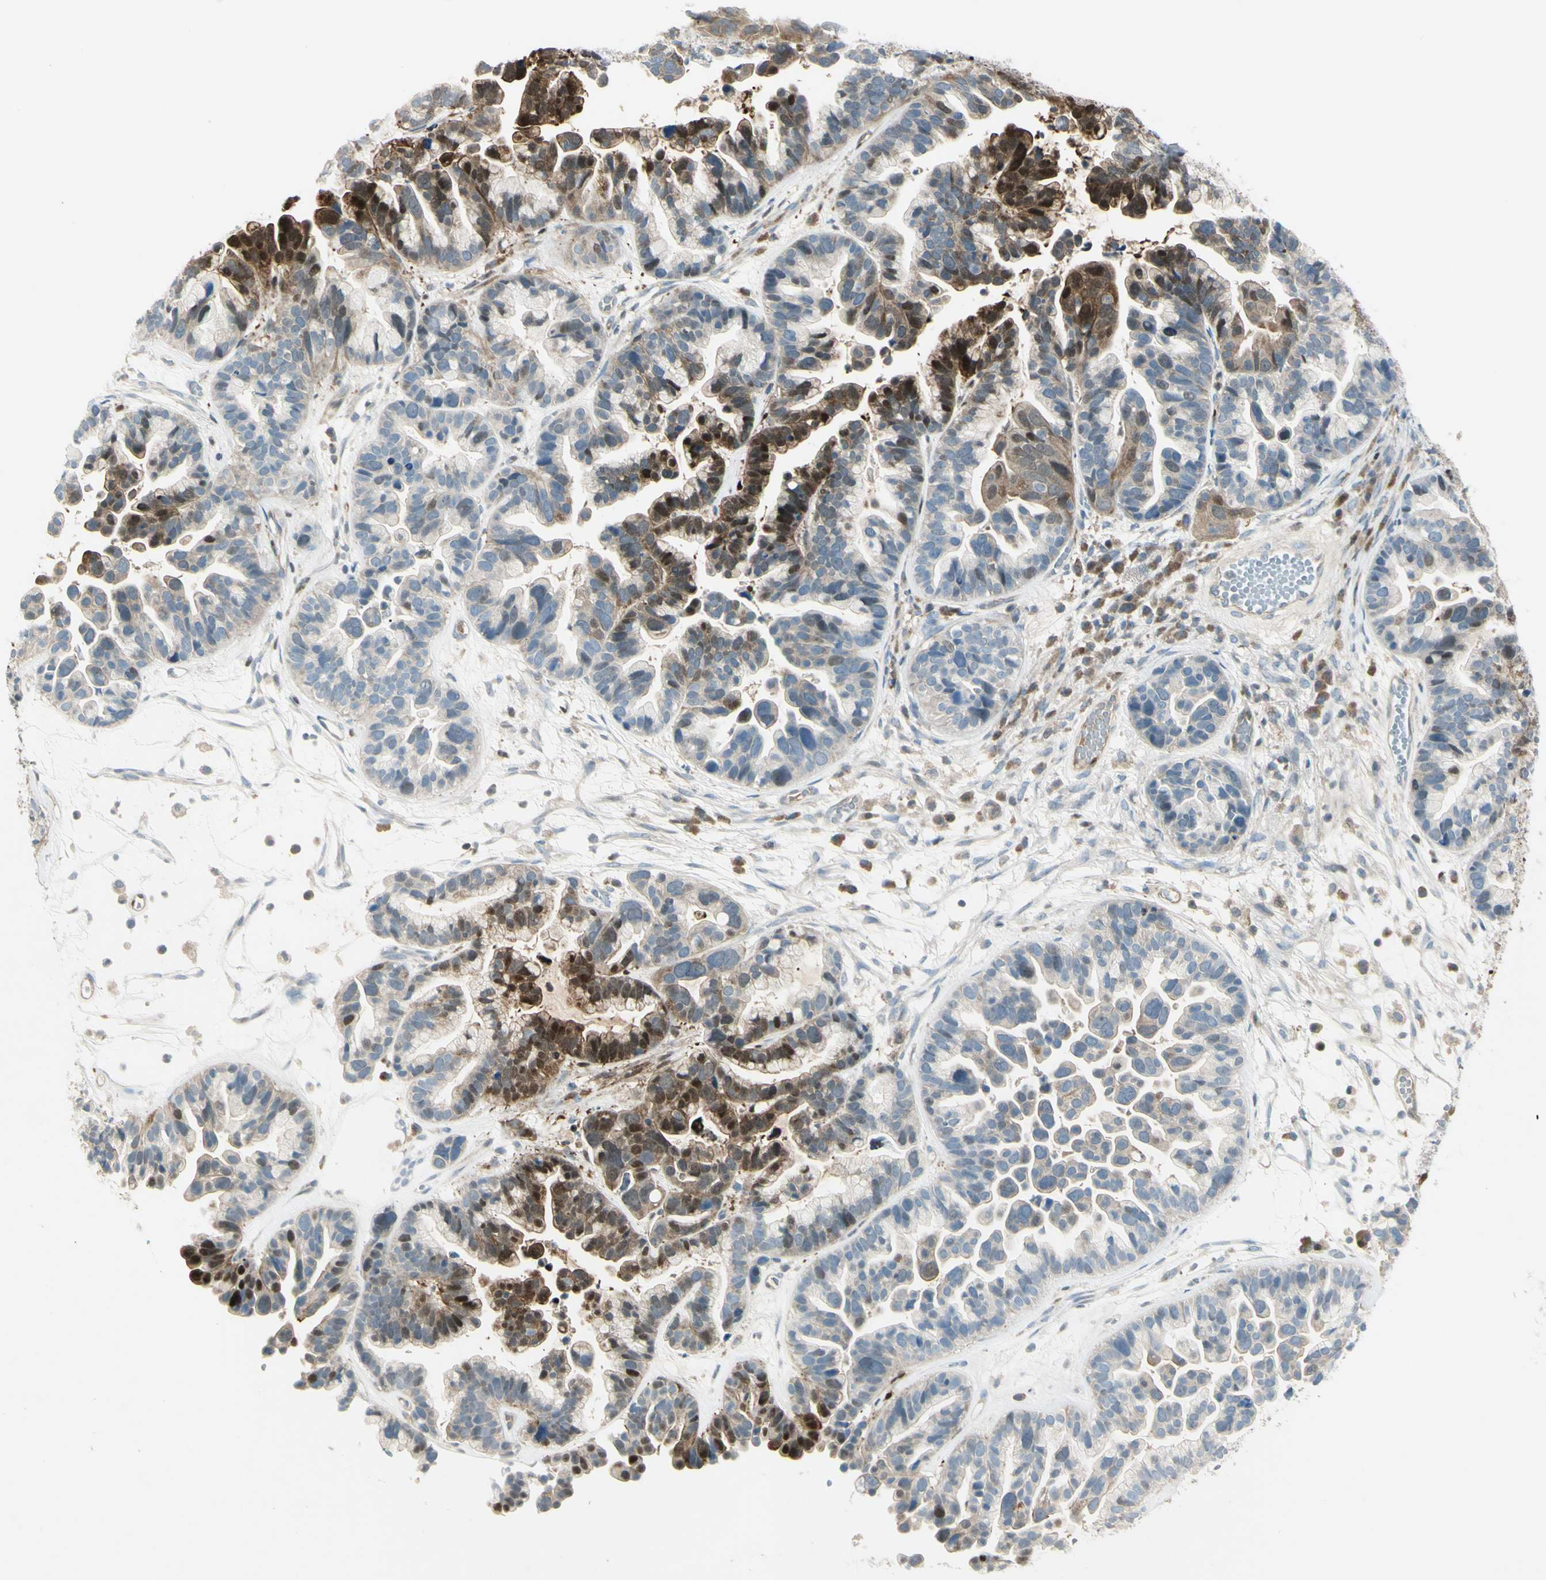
{"staining": {"intensity": "strong", "quantity": "<25%", "location": "cytoplasmic/membranous,nuclear"}, "tissue": "ovarian cancer", "cell_type": "Tumor cells", "image_type": "cancer", "snomed": [{"axis": "morphology", "description": "Cystadenocarcinoma, serous, NOS"}, {"axis": "topography", "description": "Ovary"}], "caption": "Immunohistochemical staining of ovarian cancer displays medium levels of strong cytoplasmic/membranous and nuclear protein staining in about <25% of tumor cells. Using DAB (brown) and hematoxylin (blue) stains, captured at high magnification using brightfield microscopy.", "gene": "C1orf159", "patient": {"sex": "female", "age": 56}}